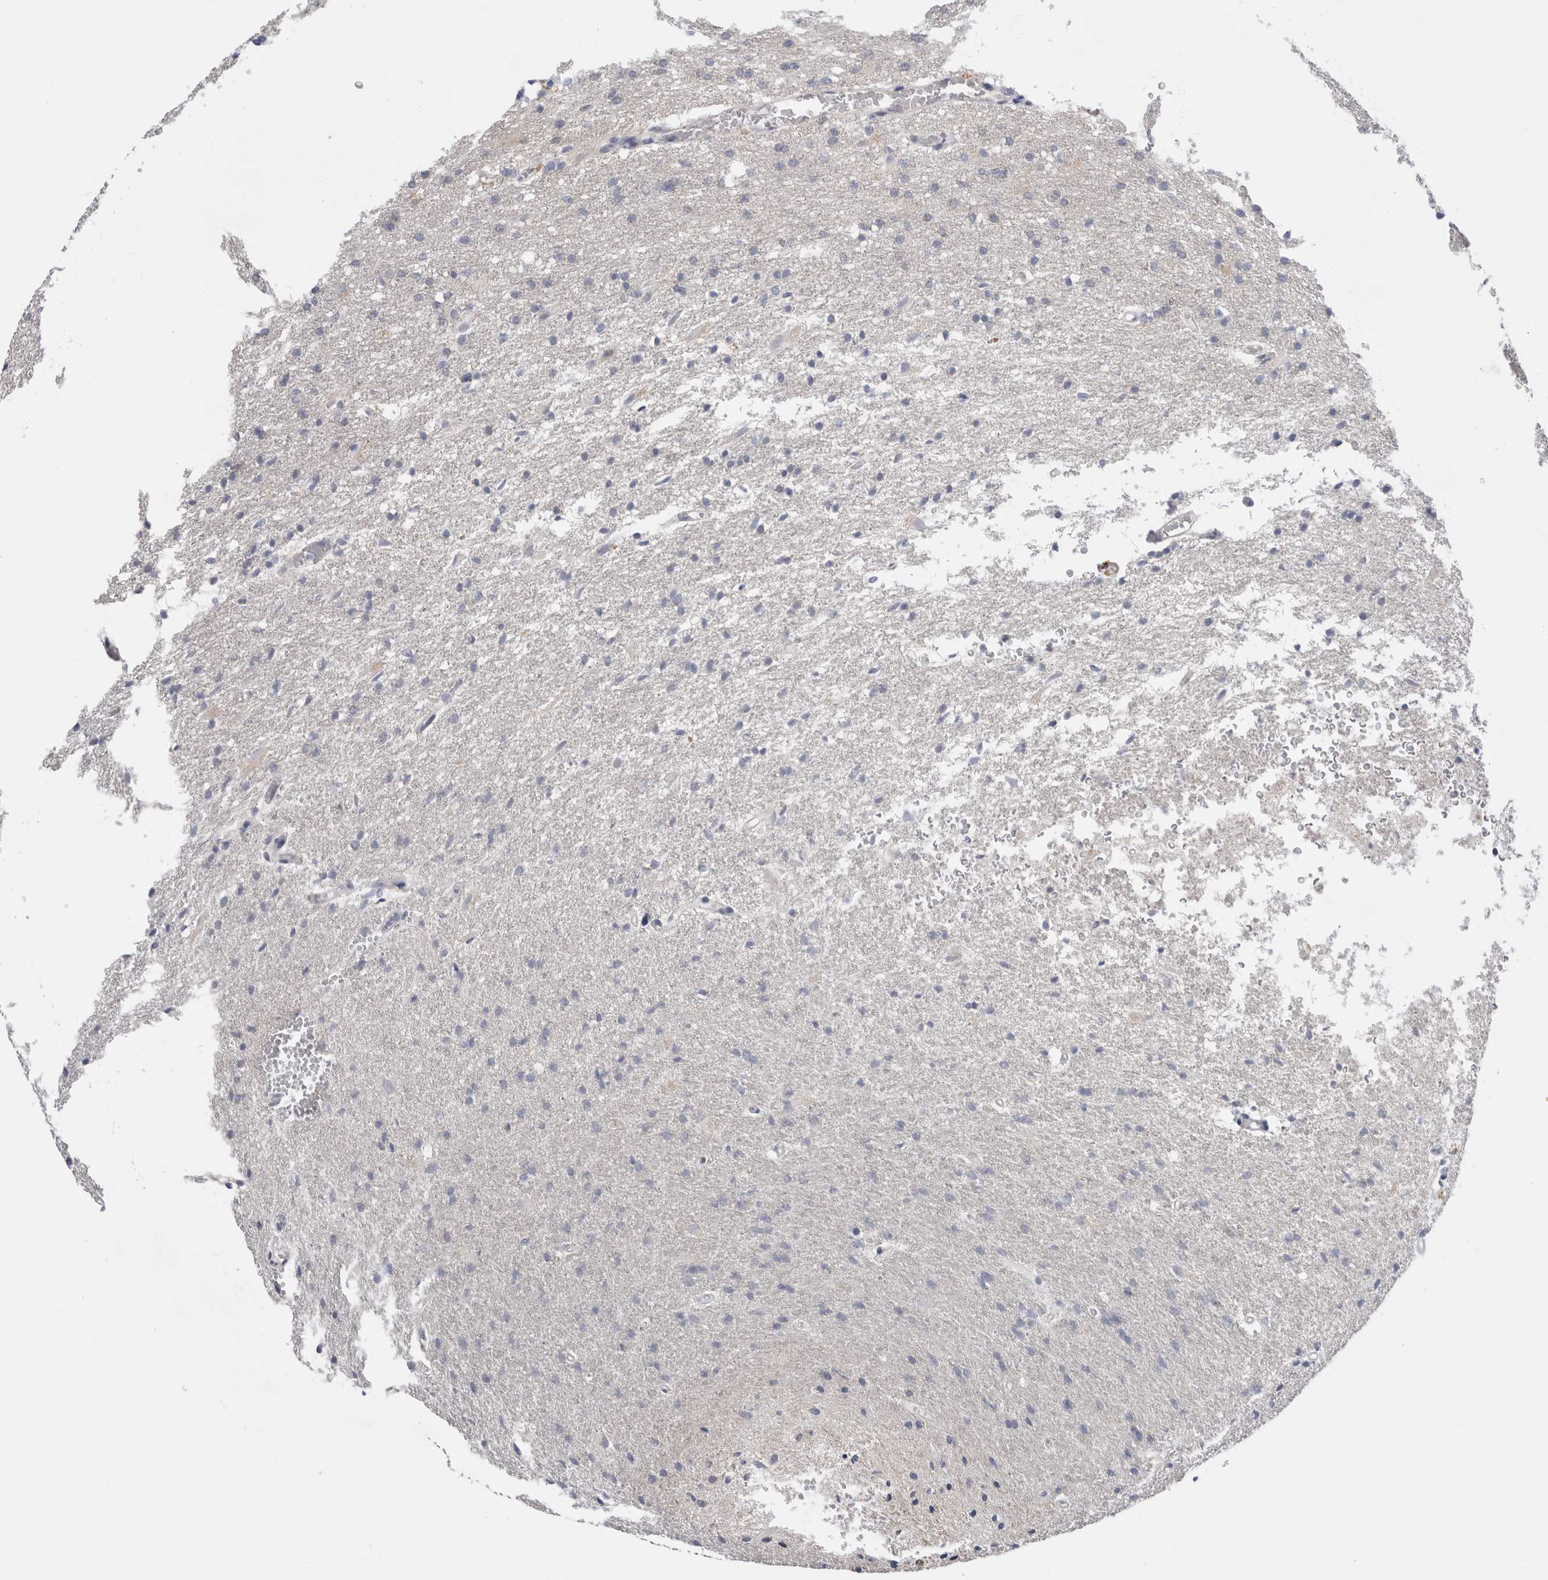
{"staining": {"intensity": "negative", "quantity": "none", "location": "none"}, "tissue": "glioma", "cell_type": "Tumor cells", "image_type": "cancer", "snomed": [{"axis": "morphology", "description": "Normal tissue, NOS"}, {"axis": "morphology", "description": "Glioma, malignant, High grade"}, {"axis": "topography", "description": "Cerebral cortex"}], "caption": "This is an immunohistochemistry (IHC) histopathology image of glioma. There is no staining in tumor cells.", "gene": "WIPF2", "patient": {"sex": "male", "age": 77}}